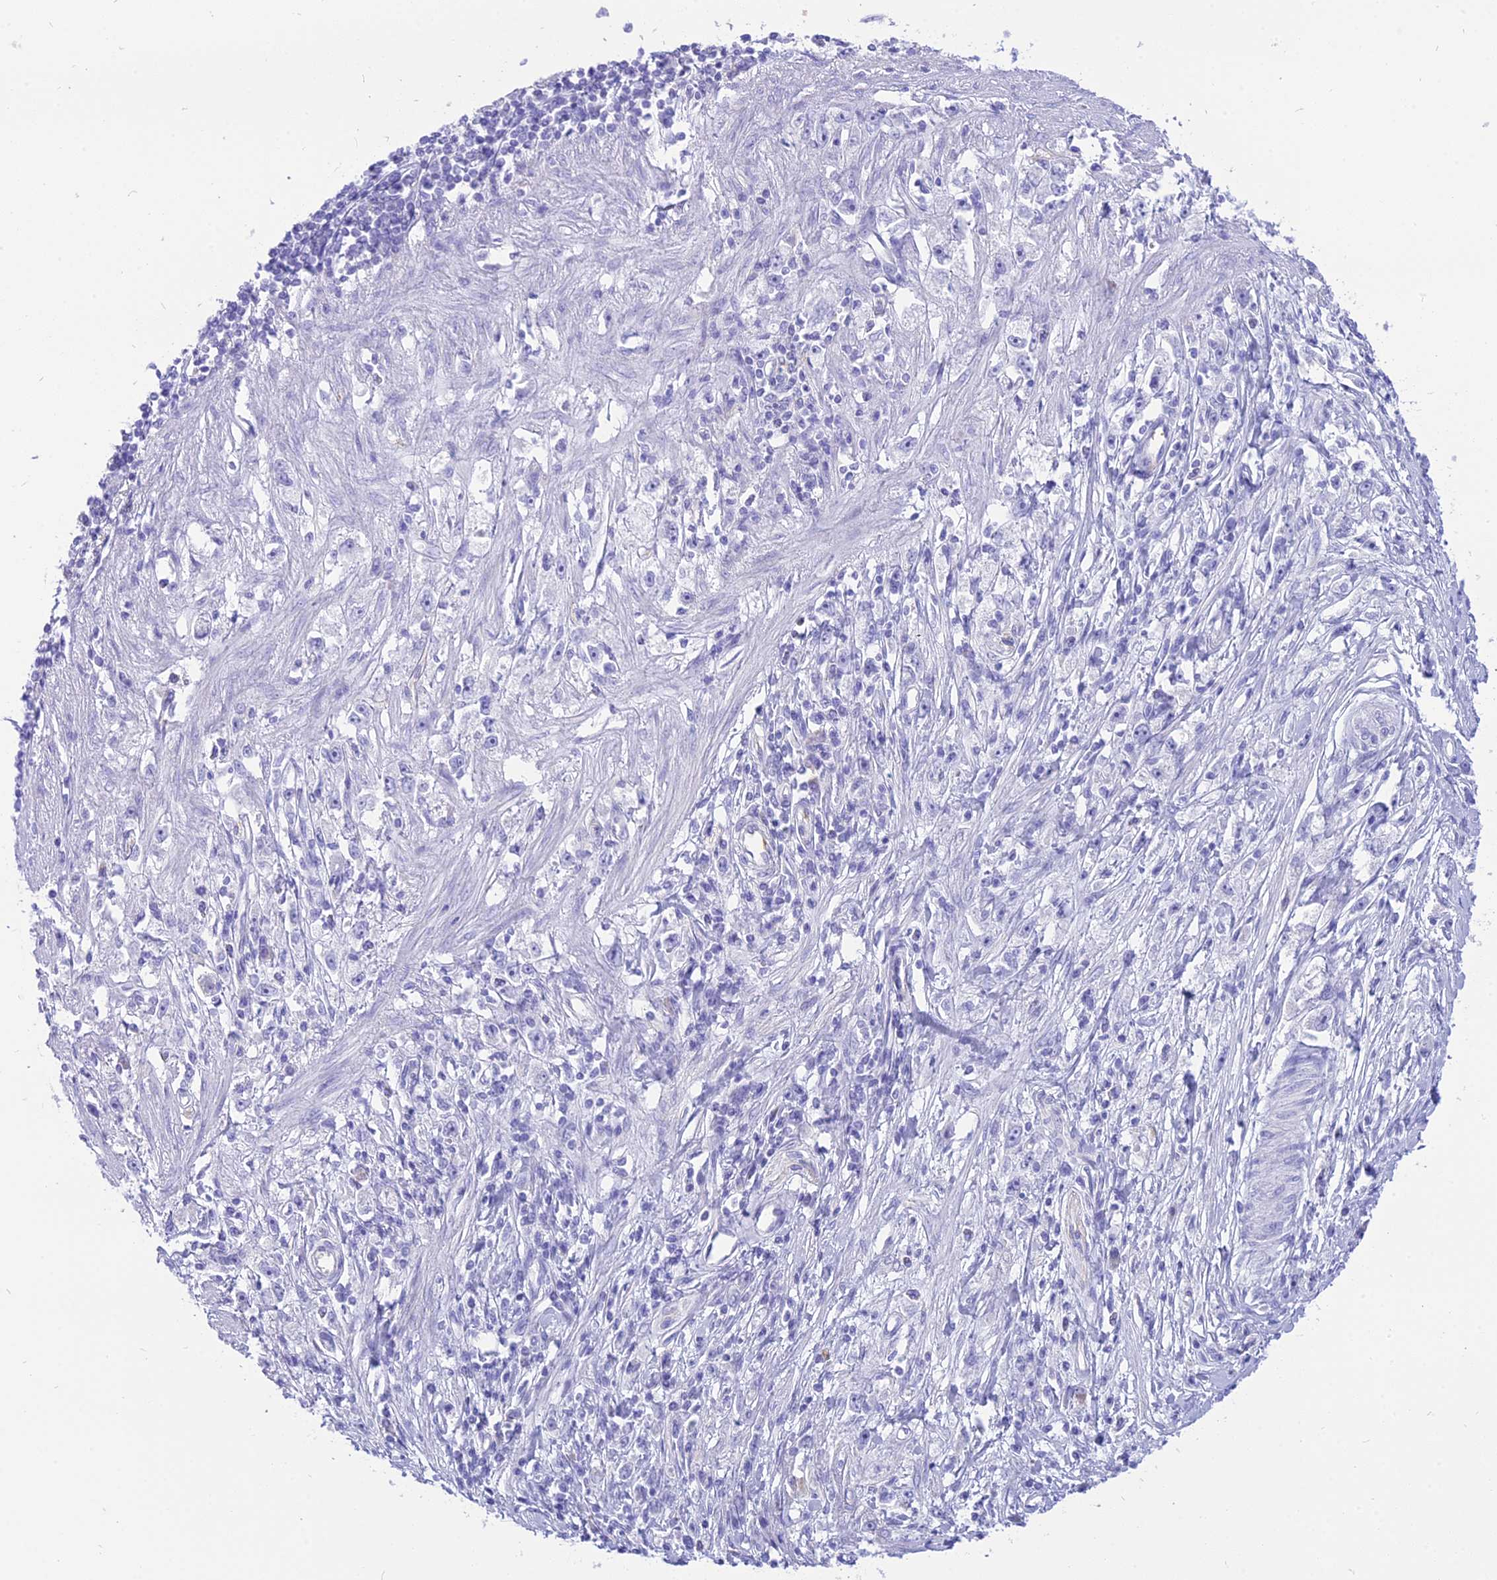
{"staining": {"intensity": "negative", "quantity": "none", "location": "none"}, "tissue": "stomach cancer", "cell_type": "Tumor cells", "image_type": "cancer", "snomed": [{"axis": "morphology", "description": "Adenocarcinoma, NOS"}, {"axis": "topography", "description": "Stomach"}], "caption": "Protein analysis of stomach cancer exhibits no significant positivity in tumor cells. Nuclei are stained in blue.", "gene": "DCAF16", "patient": {"sex": "female", "age": 59}}